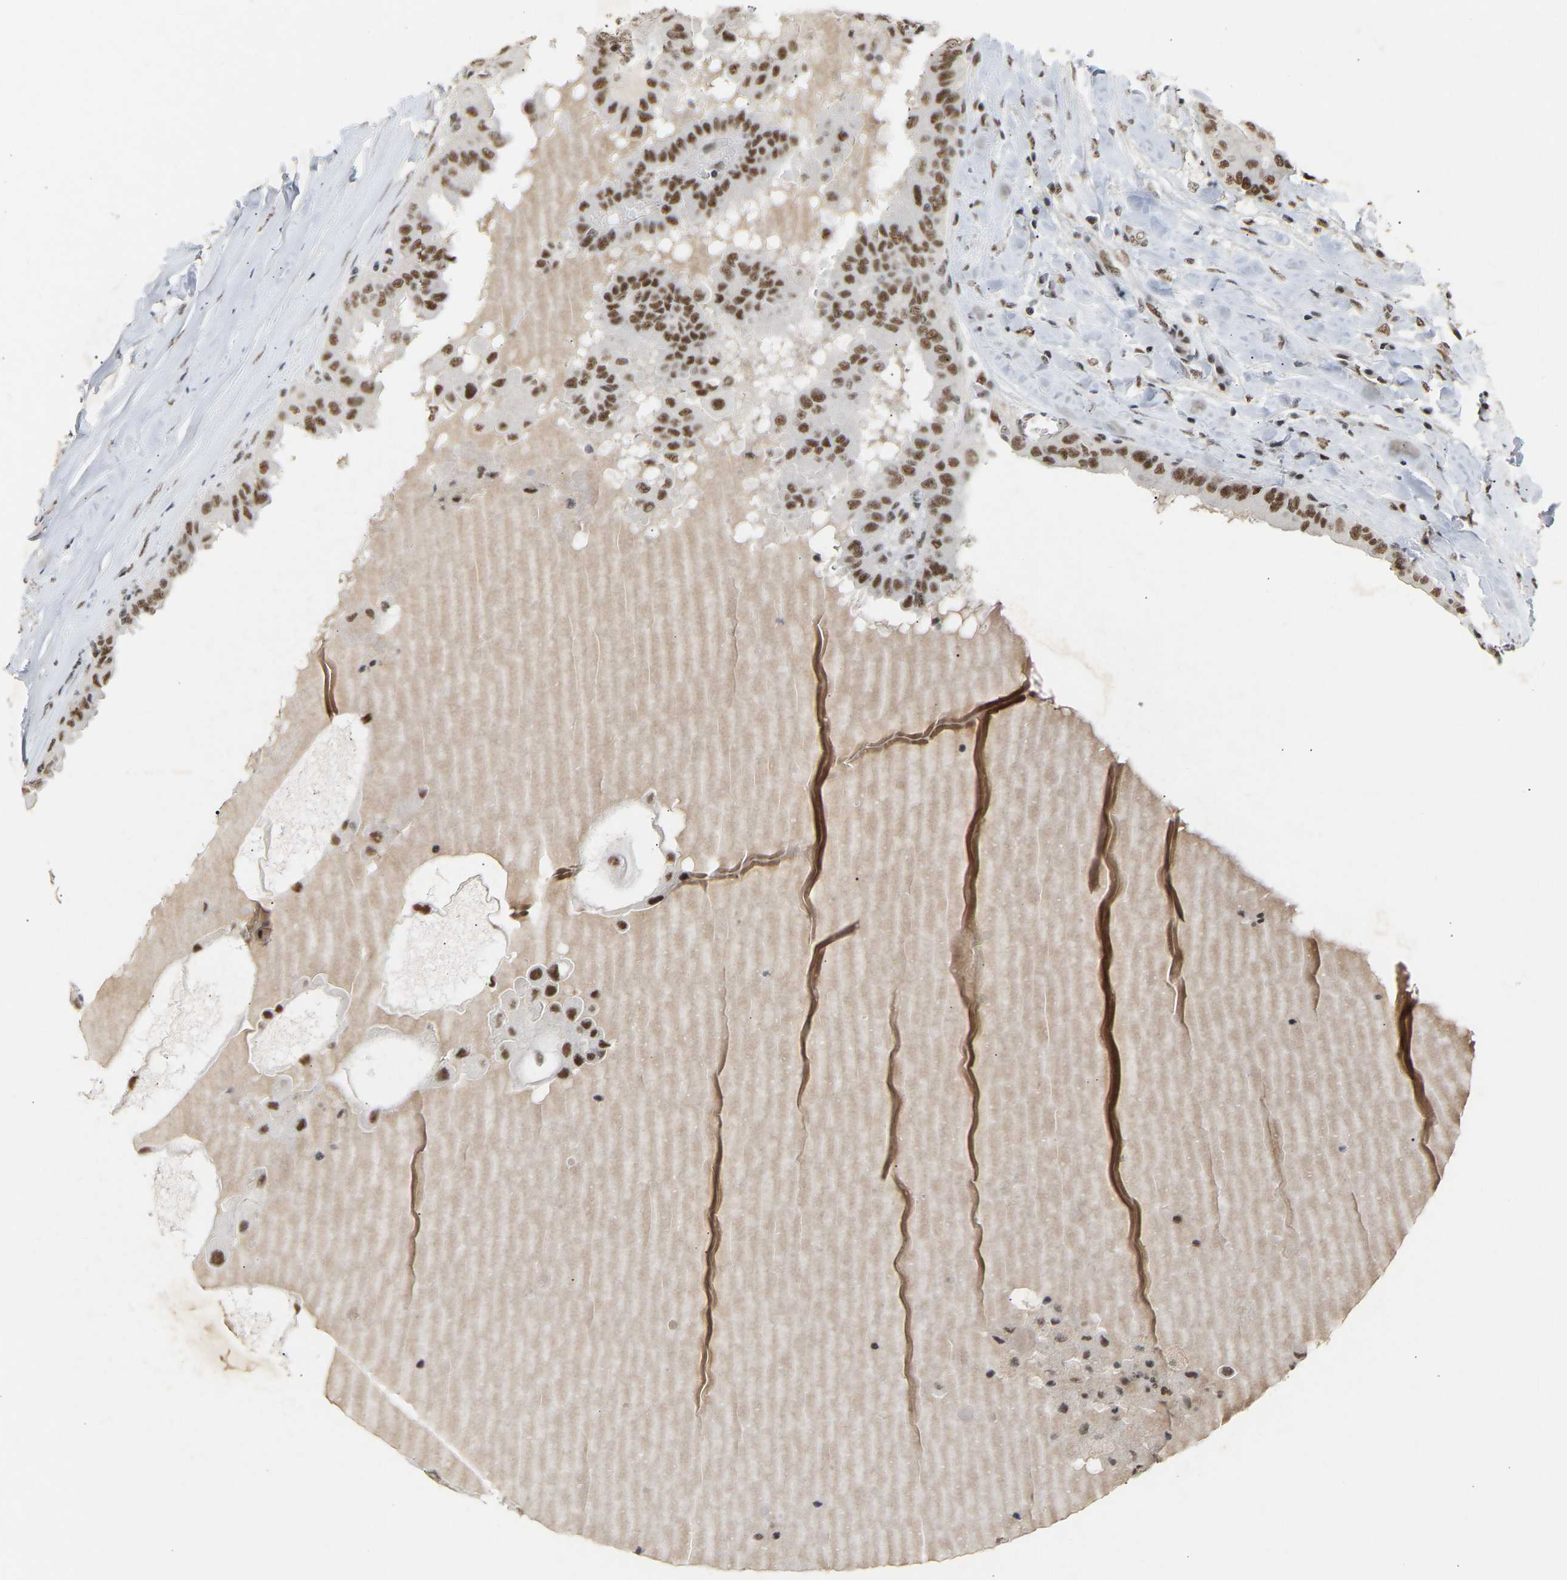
{"staining": {"intensity": "strong", "quantity": ">75%", "location": "nuclear"}, "tissue": "thyroid cancer", "cell_type": "Tumor cells", "image_type": "cancer", "snomed": [{"axis": "morphology", "description": "Papillary adenocarcinoma, NOS"}, {"axis": "topography", "description": "Thyroid gland"}], "caption": "Brown immunohistochemical staining in human papillary adenocarcinoma (thyroid) displays strong nuclear staining in about >75% of tumor cells.", "gene": "NELFB", "patient": {"sex": "male", "age": 33}}